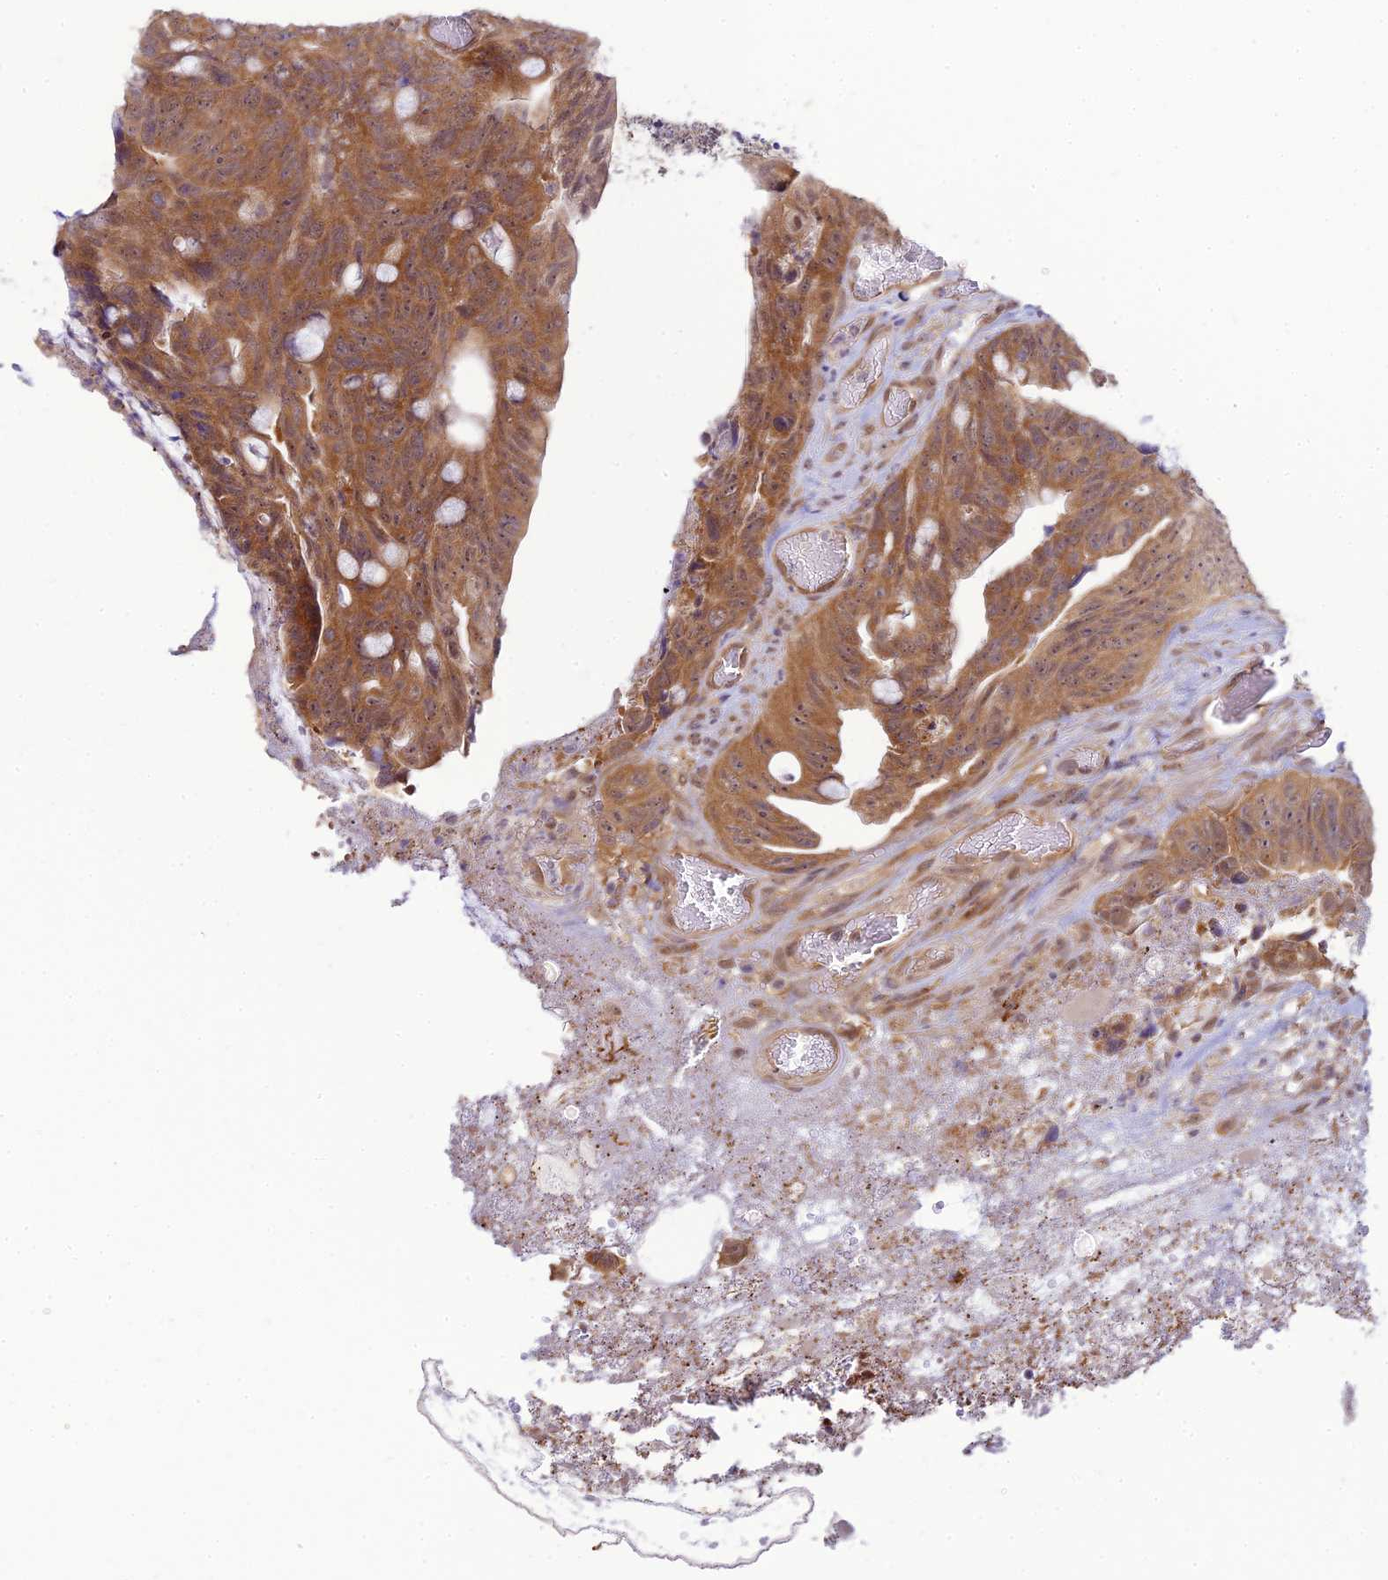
{"staining": {"intensity": "moderate", "quantity": ">75%", "location": "cytoplasmic/membranous,nuclear"}, "tissue": "colorectal cancer", "cell_type": "Tumor cells", "image_type": "cancer", "snomed": [{"axis": "morphology", "description": "Adenocarcinoma, NOS"}, {"axis": "topography", "description": "Colon"}], "caption": "Moderate cytoplasmic/membranous and nuclear protein staining is identified in approximately >75% of tumor cells in colorectal cancer (adenocarcinoma). (DAB (3,3'-diaminobenzidine) = brown stain, brightfield microscopy at high magnification).", "gene": "SKIC8", "patient": {"sex": "female", "age": 82}}